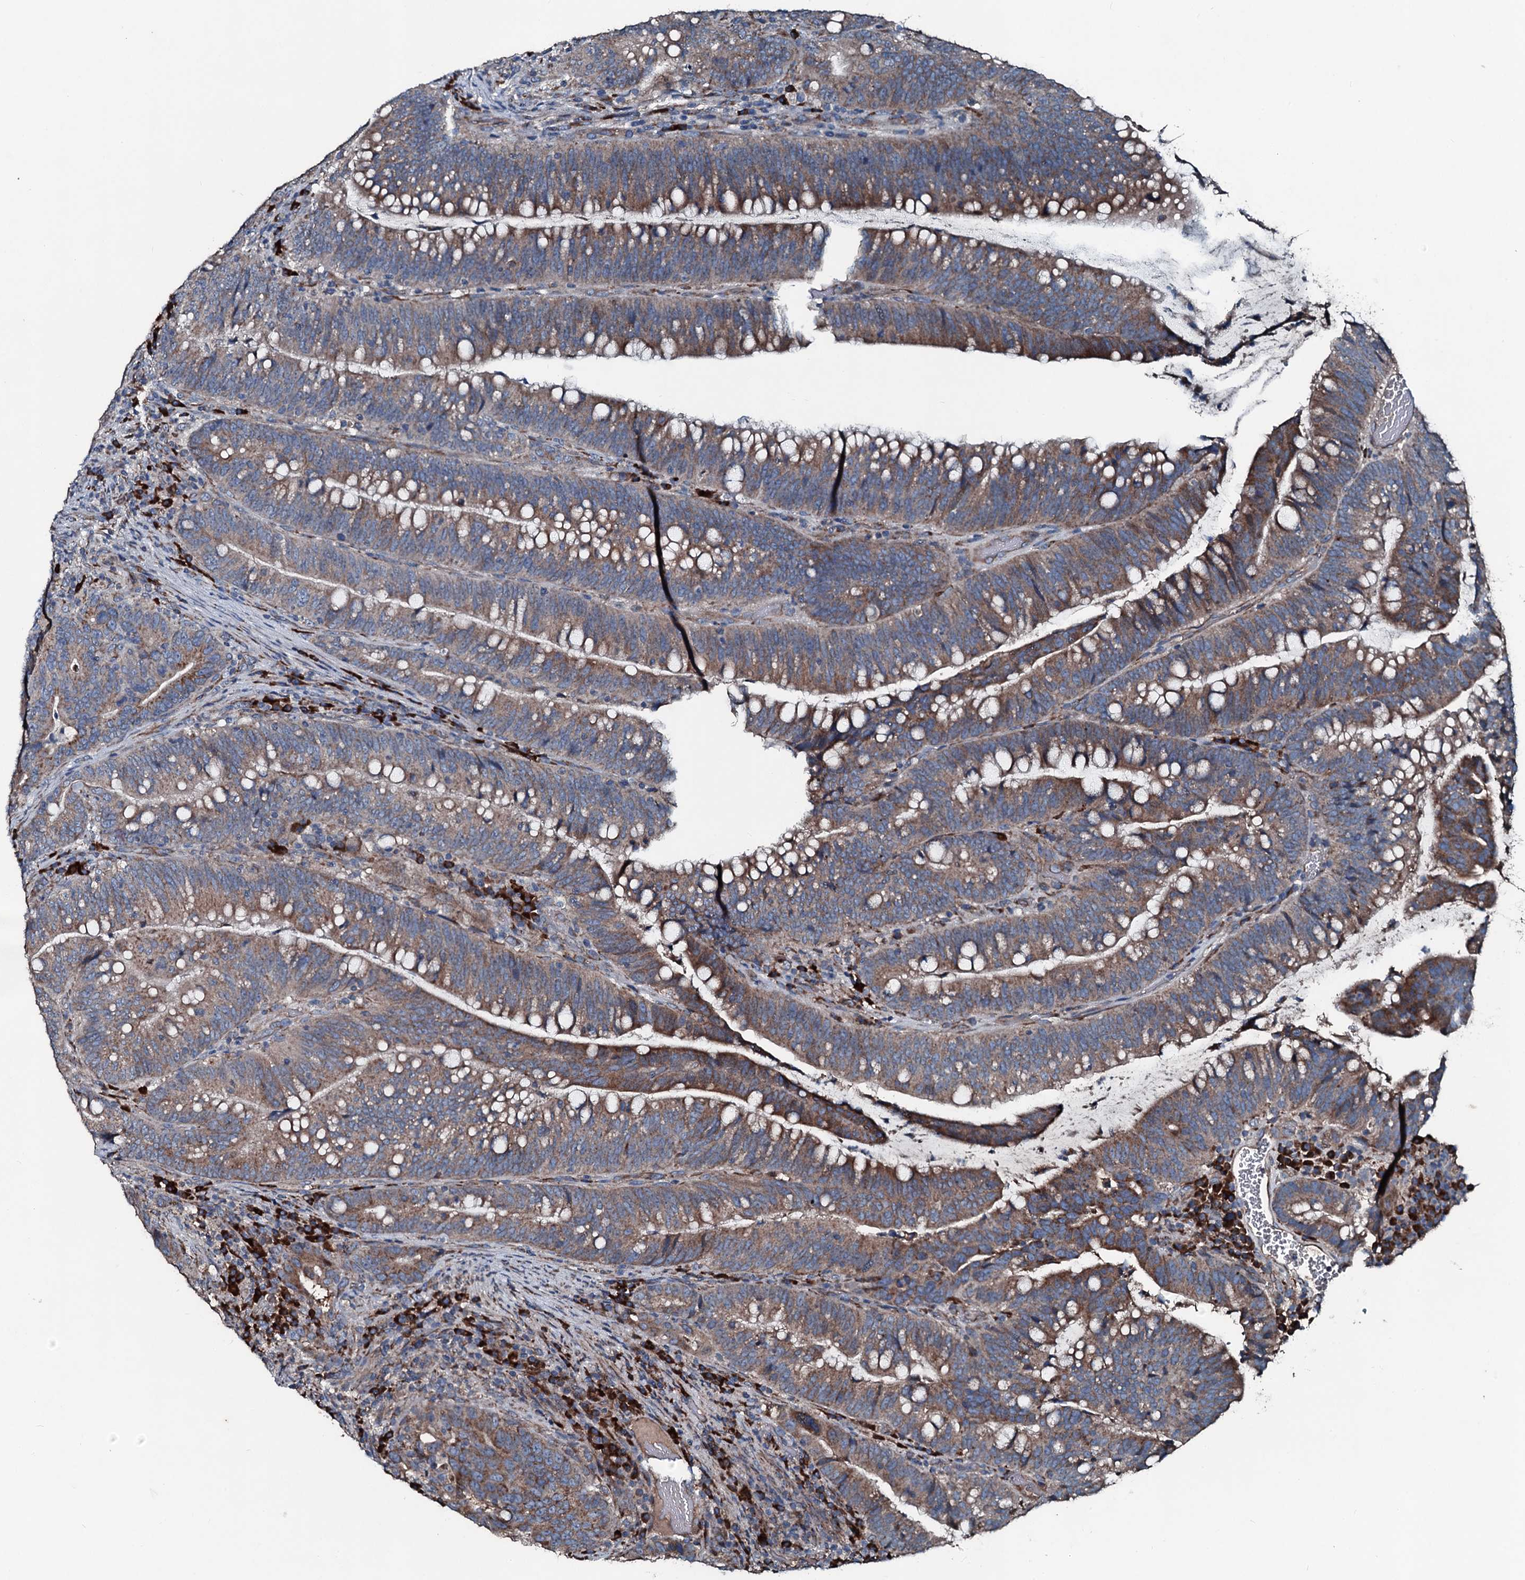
{"staining": {"intensity": "moderate", "quantity": ">75%", "location": "cytoplasmic/membranous"}, "tissue": "colorectal cancer", "cell_type": "Tumor cells", "image_type": "cancer", "snomed": [{"axis": "morphology", "description": "Adenocarcinoma, NOS"}, {"axis": "topography", "description": "Colon"}], "caption": "There is medium levels of moderate cytoplasmic/membranous positivity in tumor cells of adenocarcinoma (colorectal), as demonstrated by immunohistochemical staining (brown color).", "gene": "ACSS3", "patient": {"sex": "female", "age": 66}}